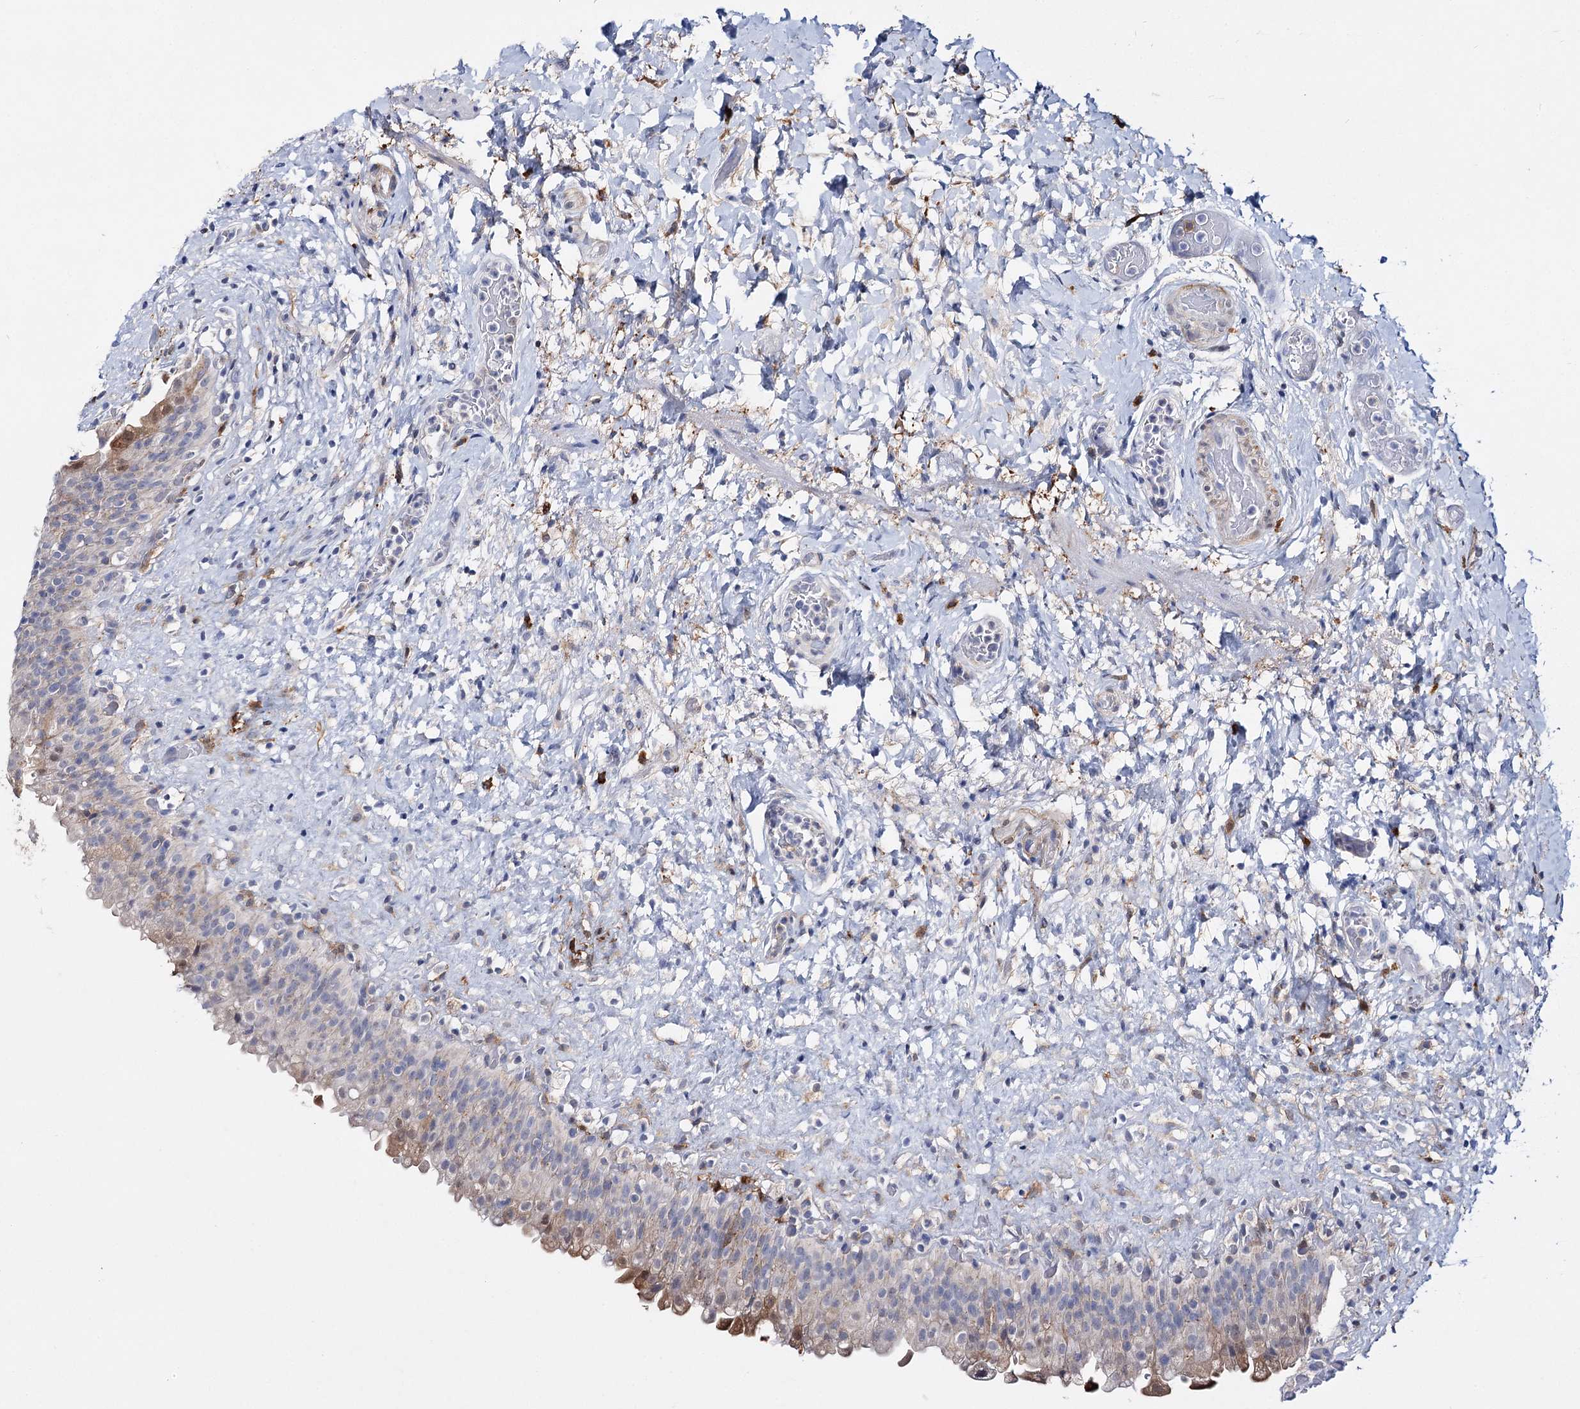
{"staining": {"intensity": "moderate", "quantity": "<25%", "location": "cytoplasmic/membranous,nuclear"}, "tissue": "urinary bladder", "cell_type": "Urothelial cells", "image_type": "normal", "snomed": [{"axis": "morphology", "description": "Normal tissue, NOS"}, {"axis": "topography", "description": "Urinary bladder"}], "caption": "This histopathology image displays IHC staining of benign urinary bladder, with low moderate cytoplasmic/membranous,nuclear expression in about <25% of urothelial cells.", "gene": "CFAP46", "patient": {"sex": "female", "age": 27}}